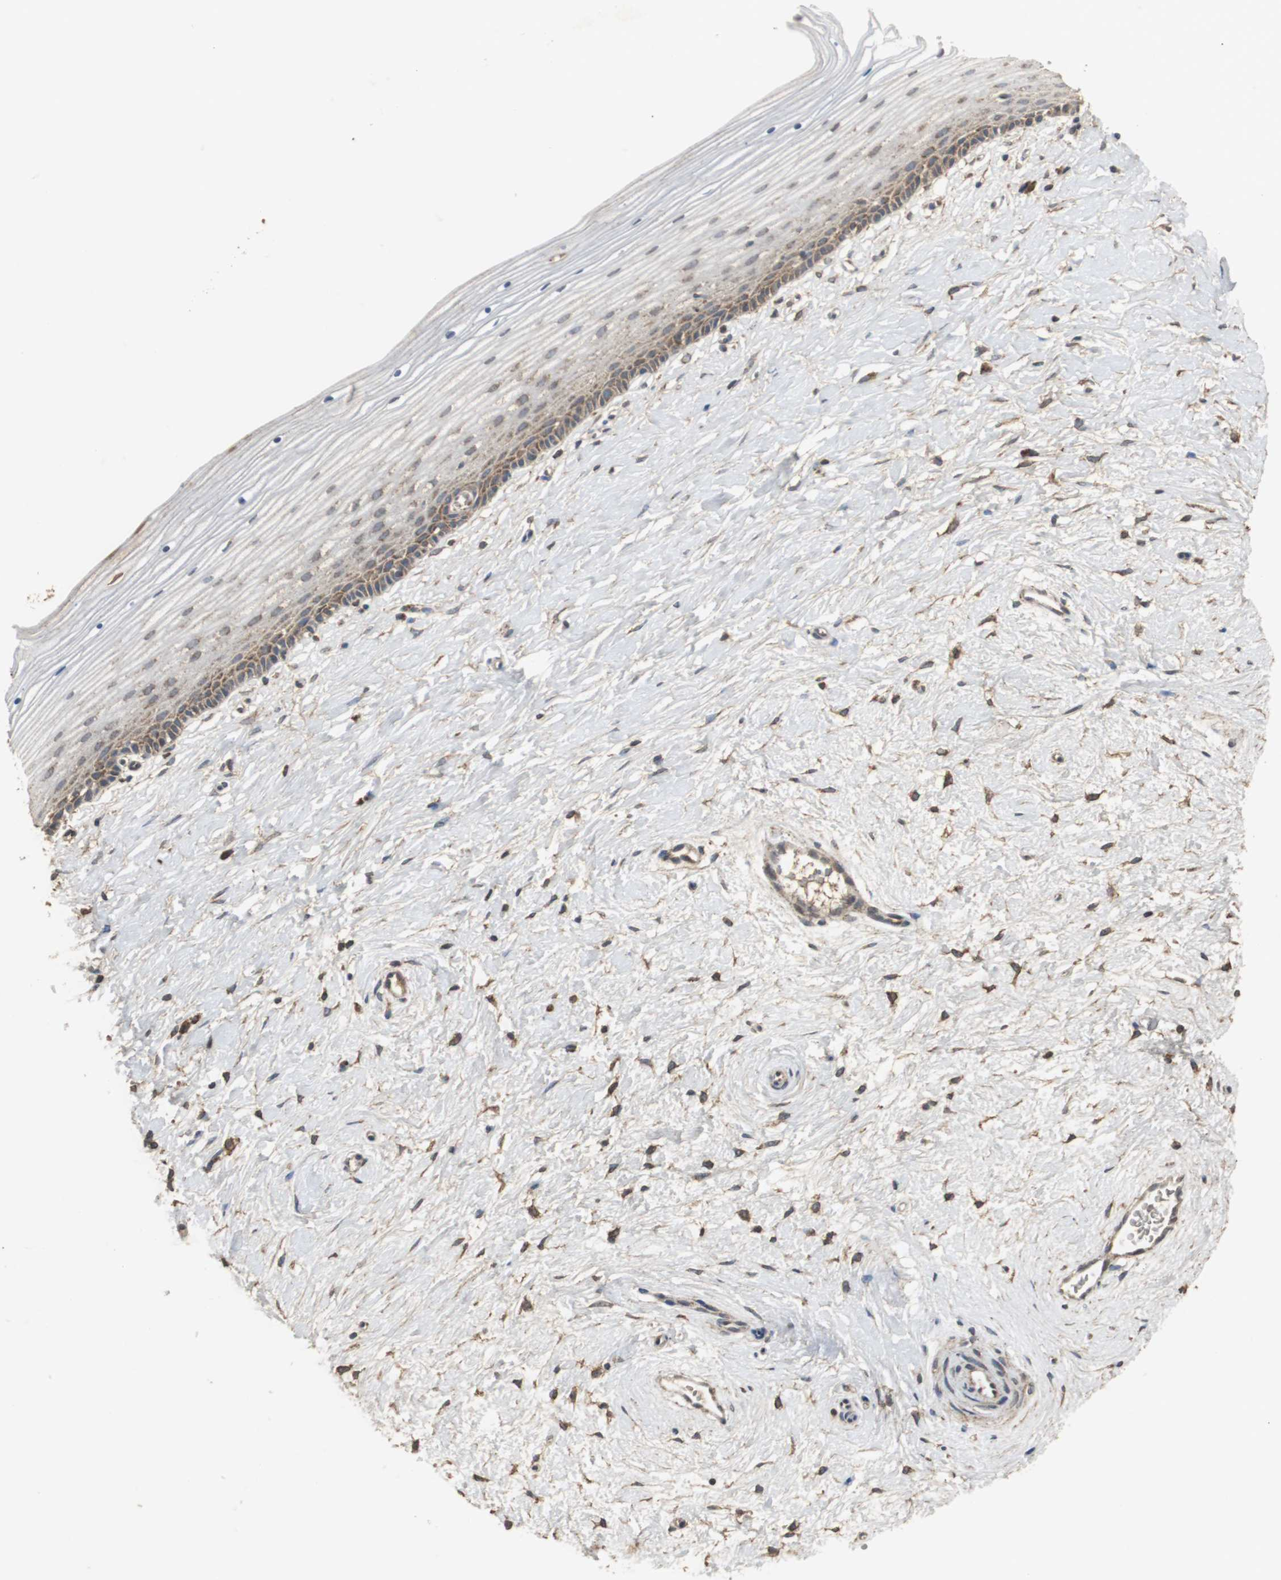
{"staining": {"intensity": "moderate", "quantity": "25%-75%", "location": "none"}, "tissue": "cervix", "cell_type": "Glandular cells", "image_type": "normal", "snomed": [{"axis": "morphology", "description": "Normal tissue, NOS"}, {"axis": "topography", "description": "Cervix"}], "caption": "A photomicrograph of cervix stained for a protein shows moderate None brown staining in glandular cells. (Stains: DAB in brown, nuclei in blue, Microscopy: brightfield microscopy at high magnification).", "gene": "NNT", "patient": {"sex": "female", "age": 39}}